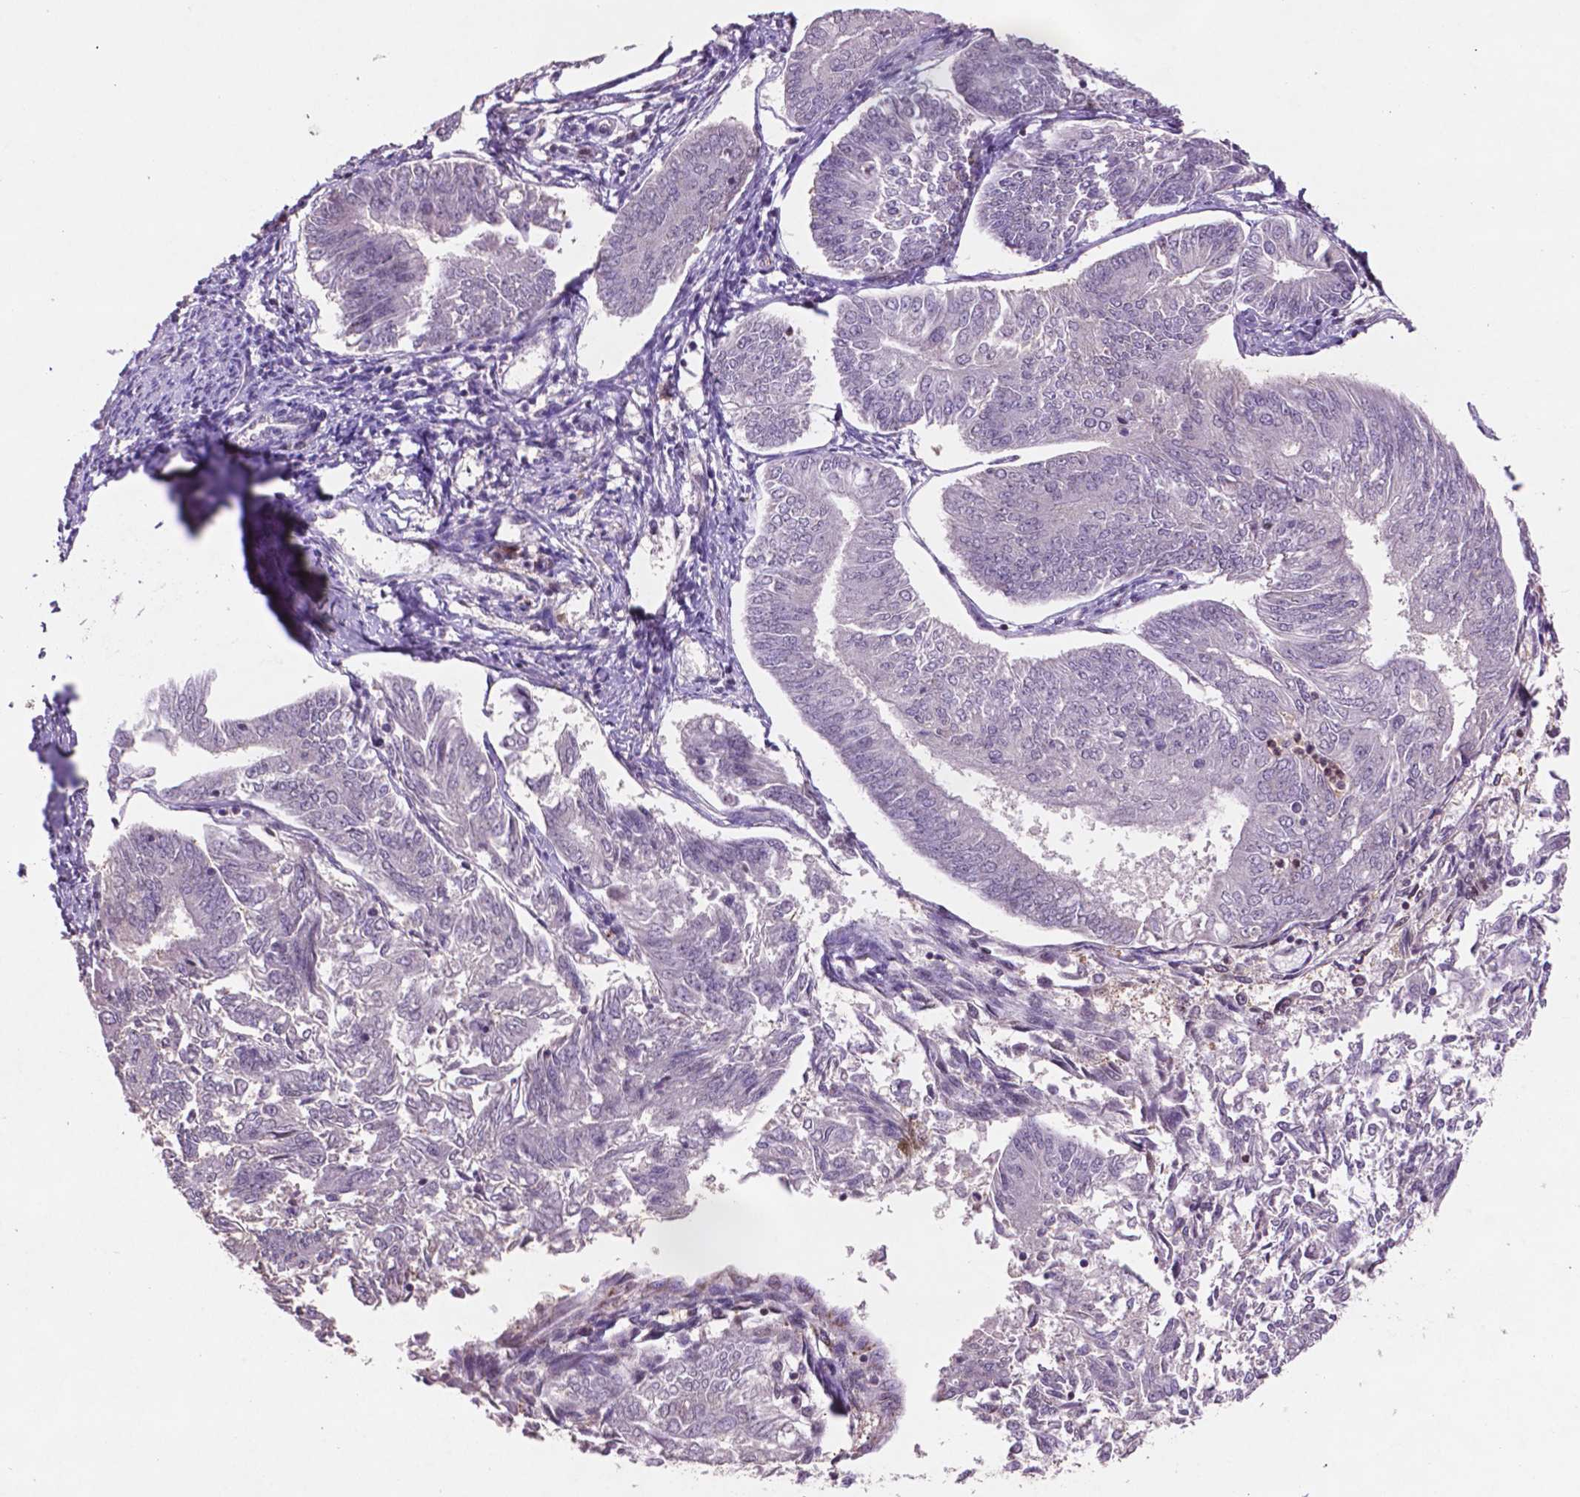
{"staining": {"intensity": "negative", "quantity": "none", "location": "none"}, "tissue": "endometrial cancer", "cell_type": "Tumor cells", "image_type": "cancer", "snomed": [{"axis": "morphology", "description": "Adenocarcinoma, NOS"}, {"axis": "topography", "description": "Endometrium"}], "caption": "A micrograph of adenocarcinoma (endometrial) stained for a protein shows no brown staining in tumor cells.", "gene": "GLRX", "patient": {"sex": "female", "age": 58}}